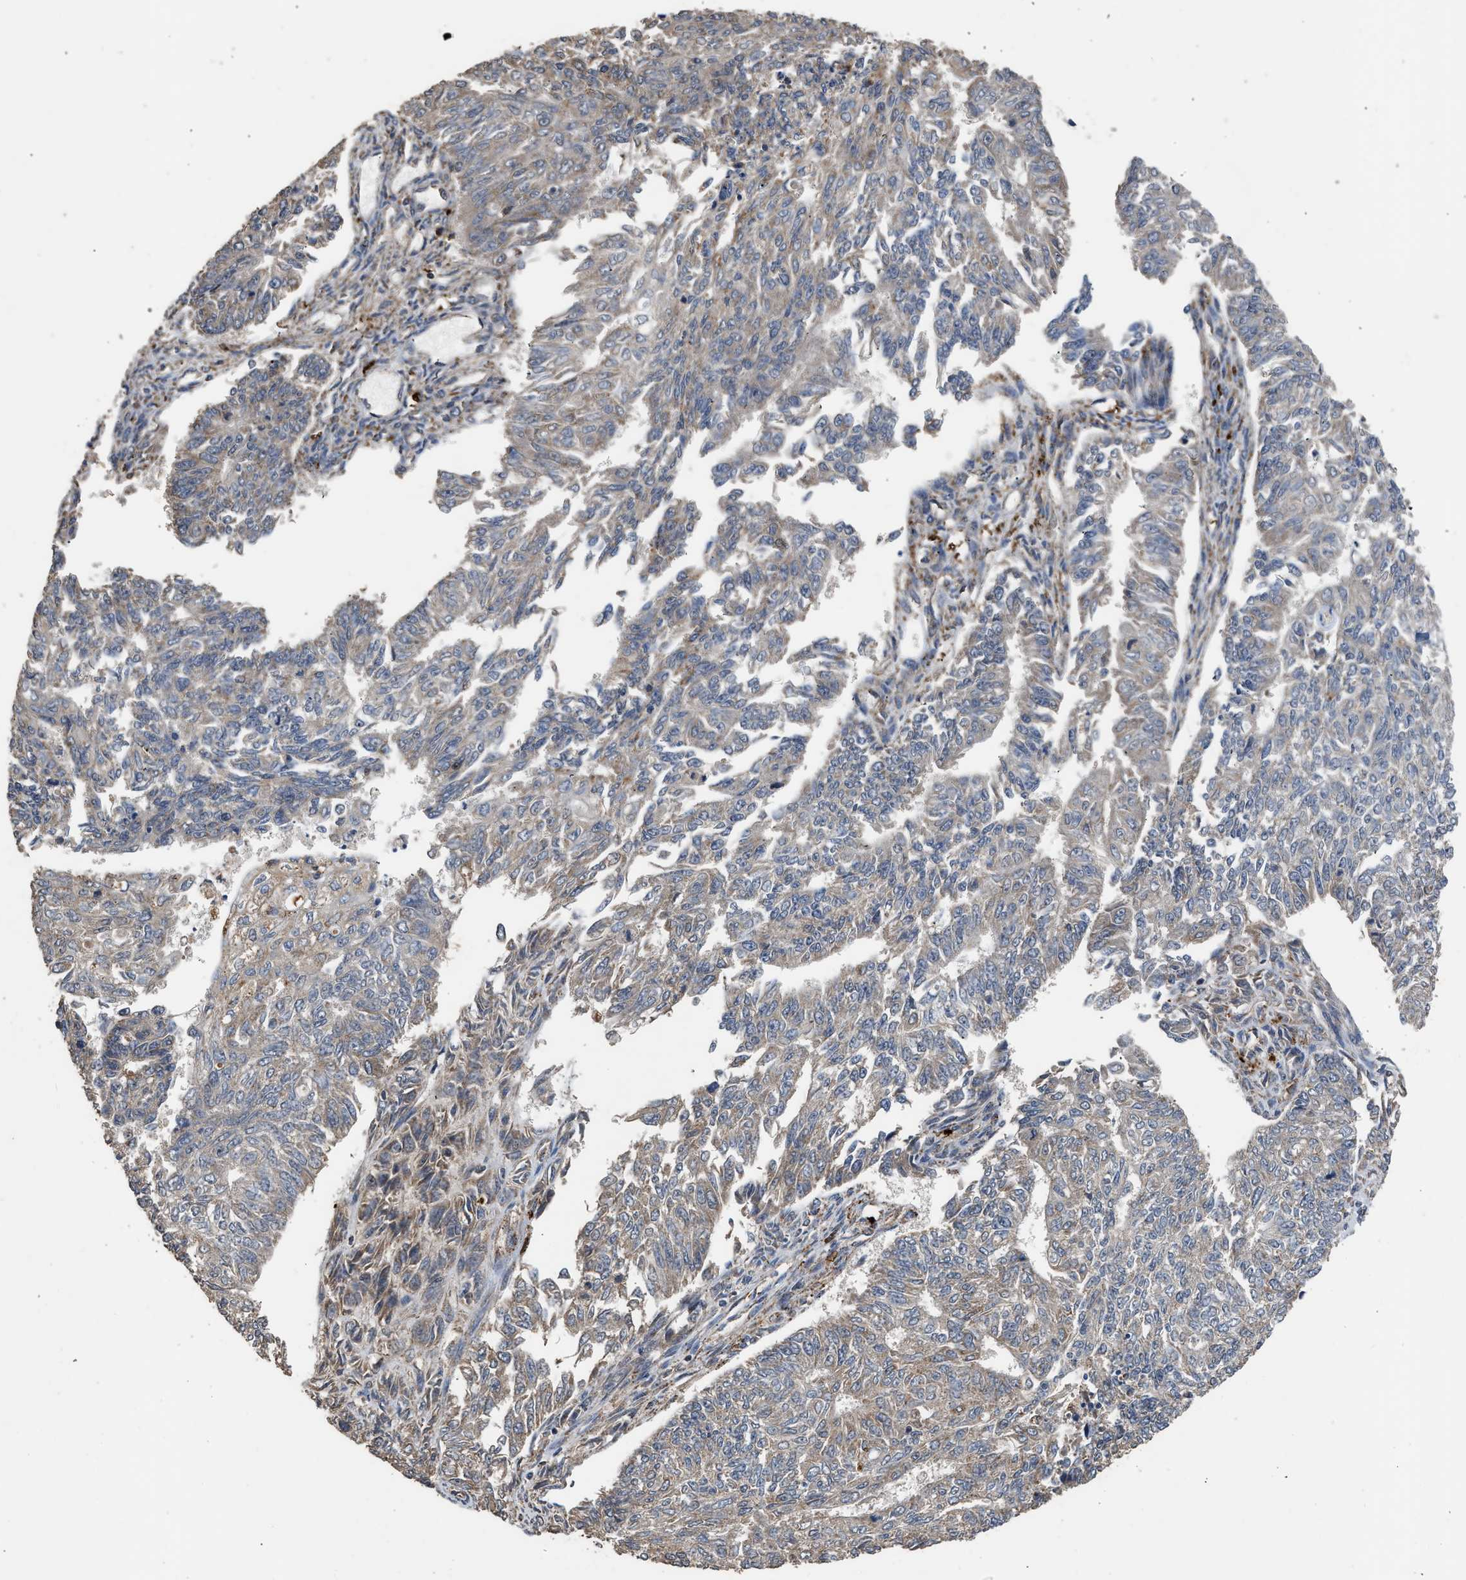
{"staining": {"intensity": "weak", "quantity": ">75%", "location": "cytoplasmic/membranous"}, "tissue": "endometrial cancer", "cell_type": "Tumor cells", "image_type": "cancer", "snomed": [{"axis": "morphology", "description": "Adenocarcinoma, NOS"}, {"axis": "topography", "description": "Endometrium"}], "caption": "Endometrial cancer stained for a protein exhibits weak cytoplasmic/membranous positivity in tumor cells.", "gene": "CTSV", "patient": {"sex": "female", "age": 32}}